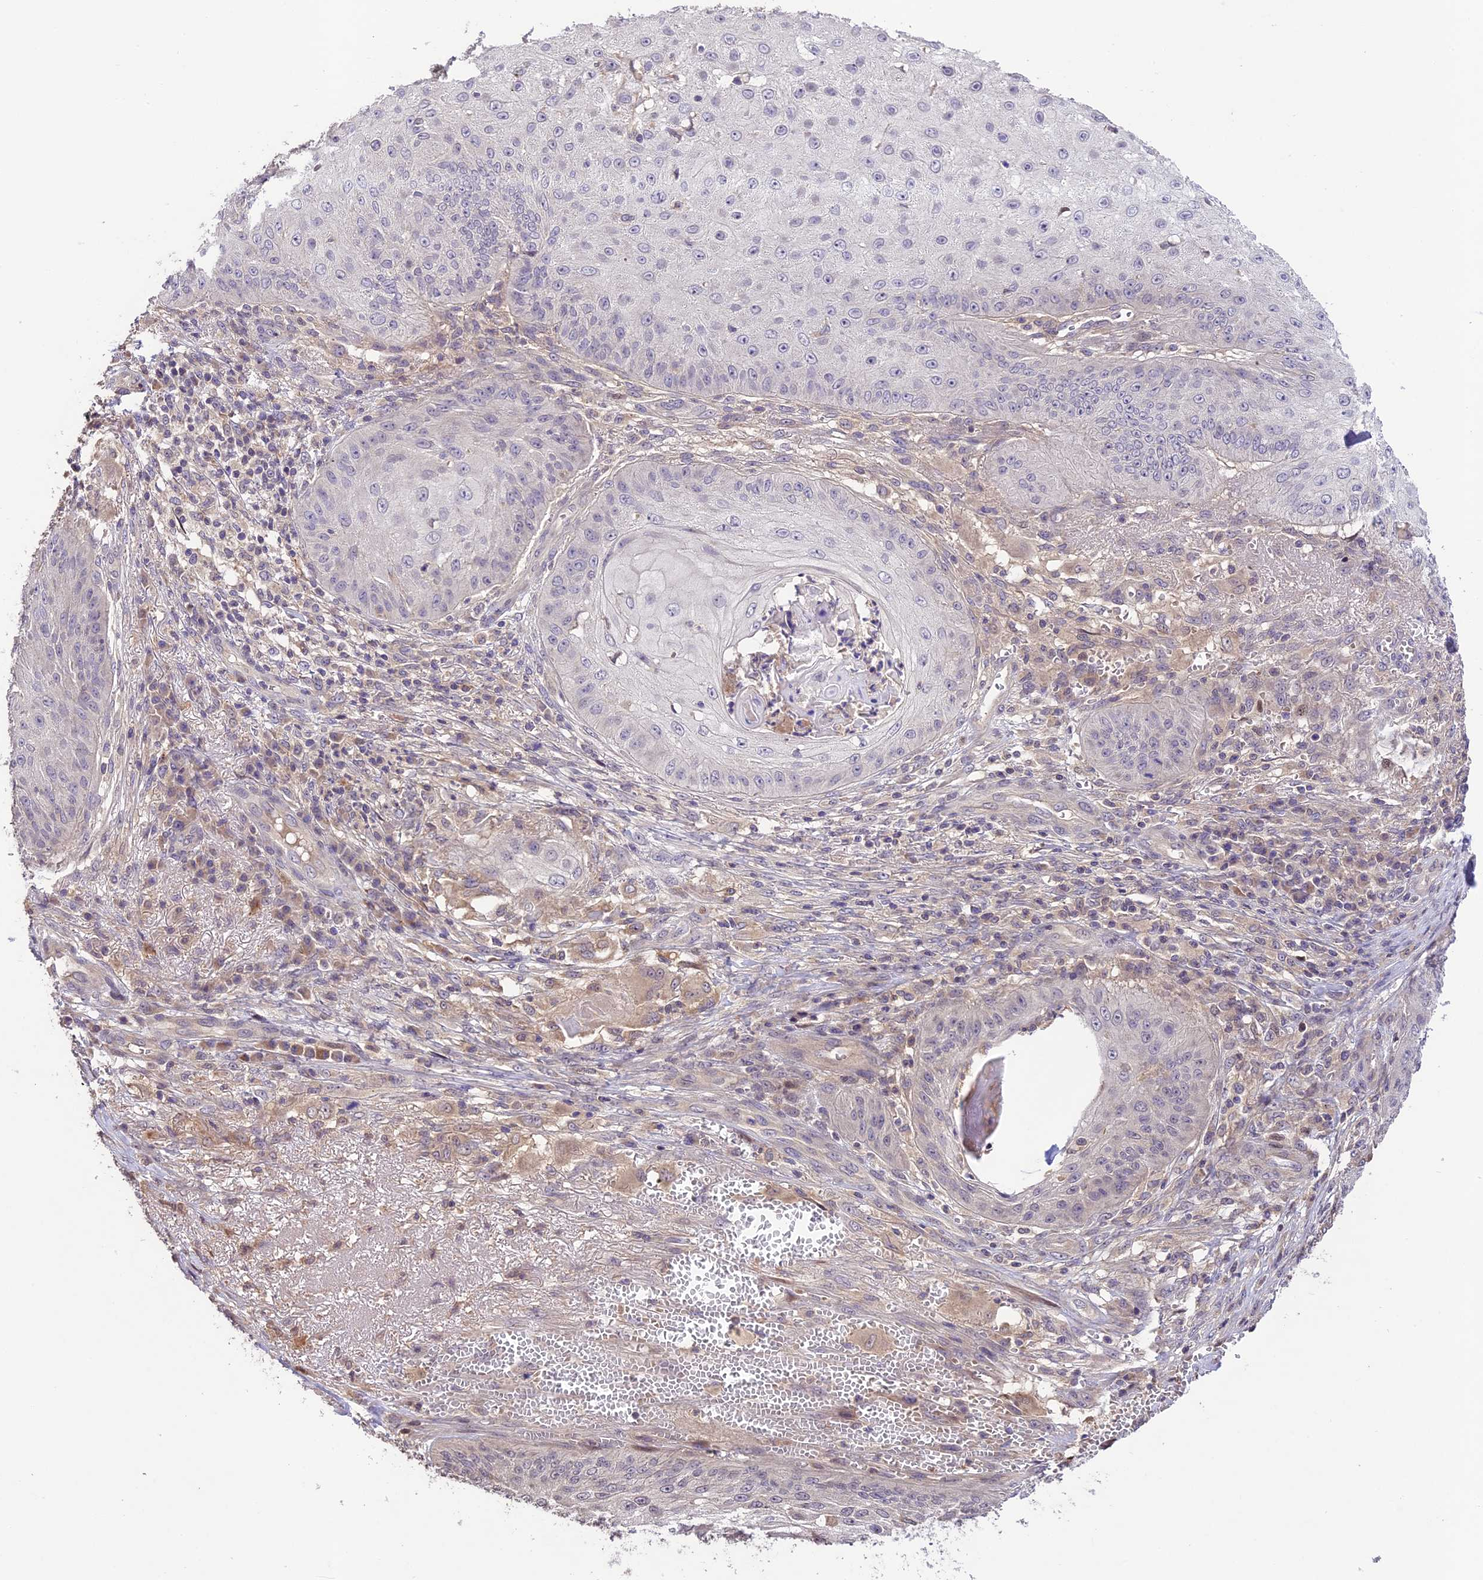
{"staining": {"intensity": "negative", "quantity": "none", "location": "none"}, "tissue": "skin cancer", "cell_type": "Tumor cells", "image_type": "cancer", "snomed": [{"axis": "morphology", "description": "Squamous cell carcinoma, NOS"}, {"axis": "topography", "description": "Skin"}], "caption": "Immunohistochemical staining of skin squamous cell carcinoma demonstrates no significant positivity in tumor cells.", "gene": "DGKH", "patient": {"sex": "male", "age": 70}}